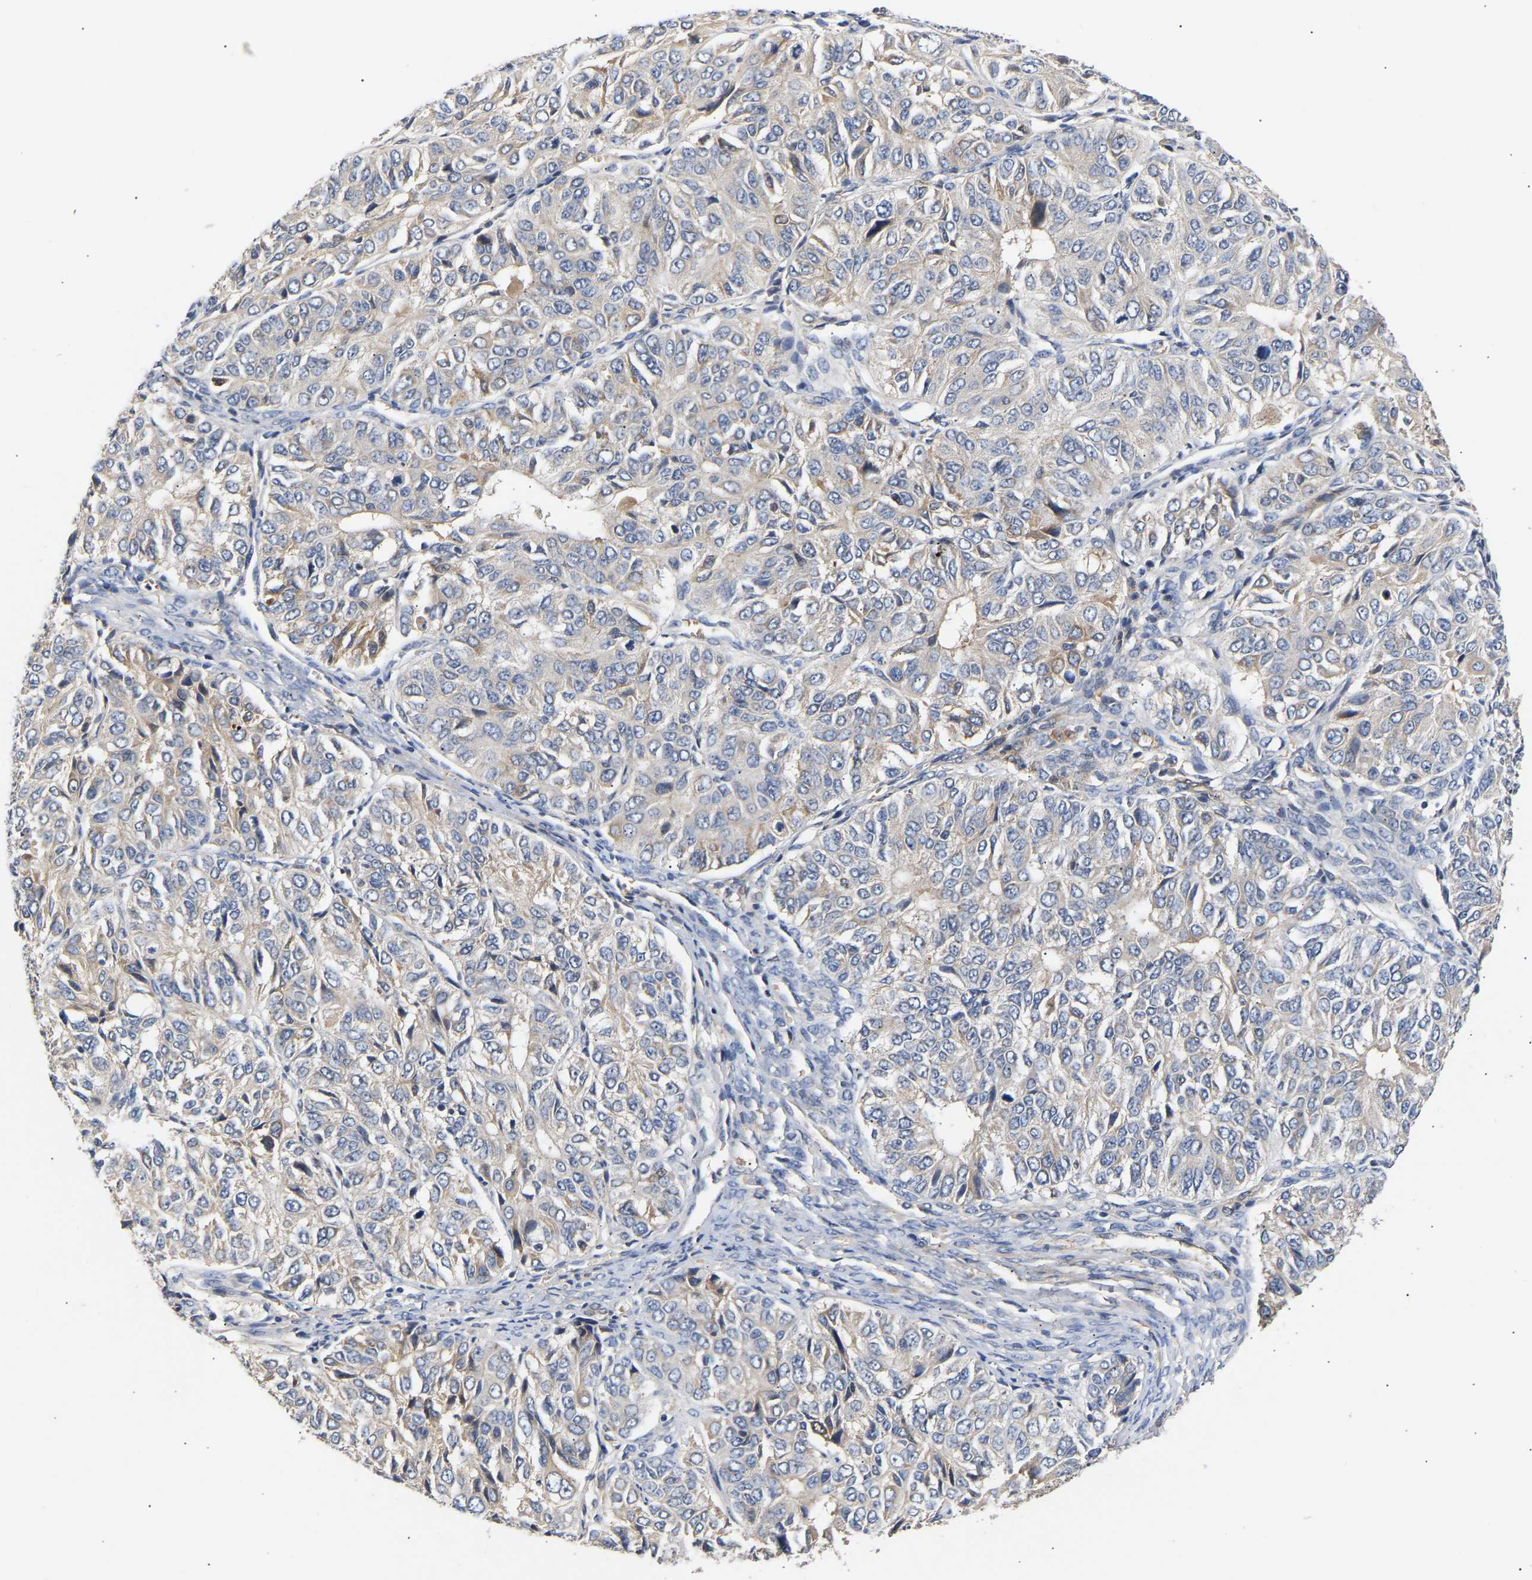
{"staining": {"intensity": "negative", "quantity": "none", "location": "none"}, "tissue": "ovarian cancer", "cell_type": "Tumor cells", "image_type": "cancer", "snomed": [{"axis": "morphology", "description": "Carcinoma, endometroid"}, {"axis": "topography", "description": "Ovary"}], "caption": "Immunohistochemical staining of ovarian cancer (endometroid carcinoma) displays no significant staining in tumor cells.", "gene": "KASH5", "patient": {"sex": "female", "age": 51}}